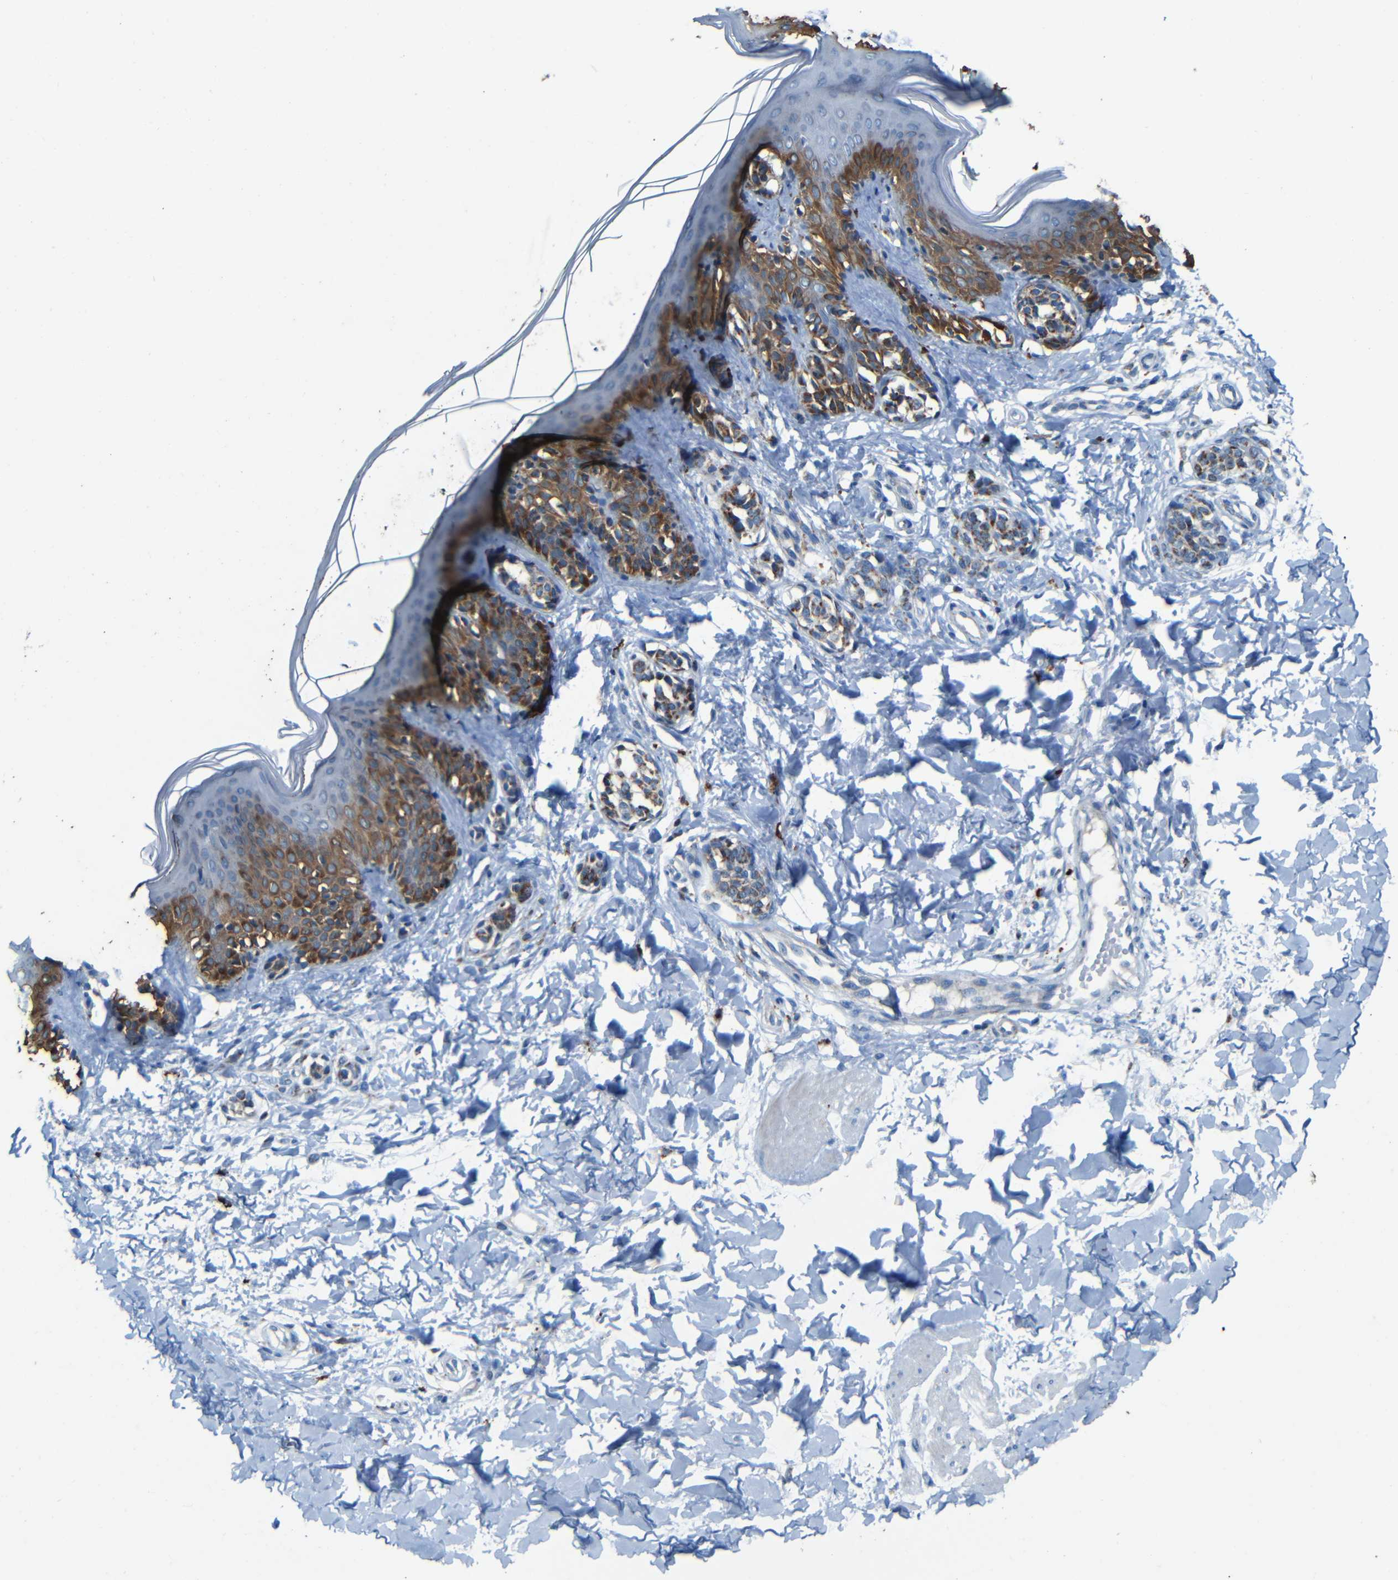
{"staining": {"intensity": "negative", "quantity": "none", "location": "none"}, "tissue": "skin", "cell_type": "Fibroblasts", "image_type": "normal", "snomed": [{"axis": "morphology", "description": "Normal tissue, NOS"}, {"axis": "topography", "description": "Skin"}], "caption": "There is no significant positivity in fibroblasts of skin. (DAB (3,3'-diaminobenzidine) IHC with hematoxylin counter stain).", "gene": "WSCD2", "patient": {"sex": "male", "age": 16}}